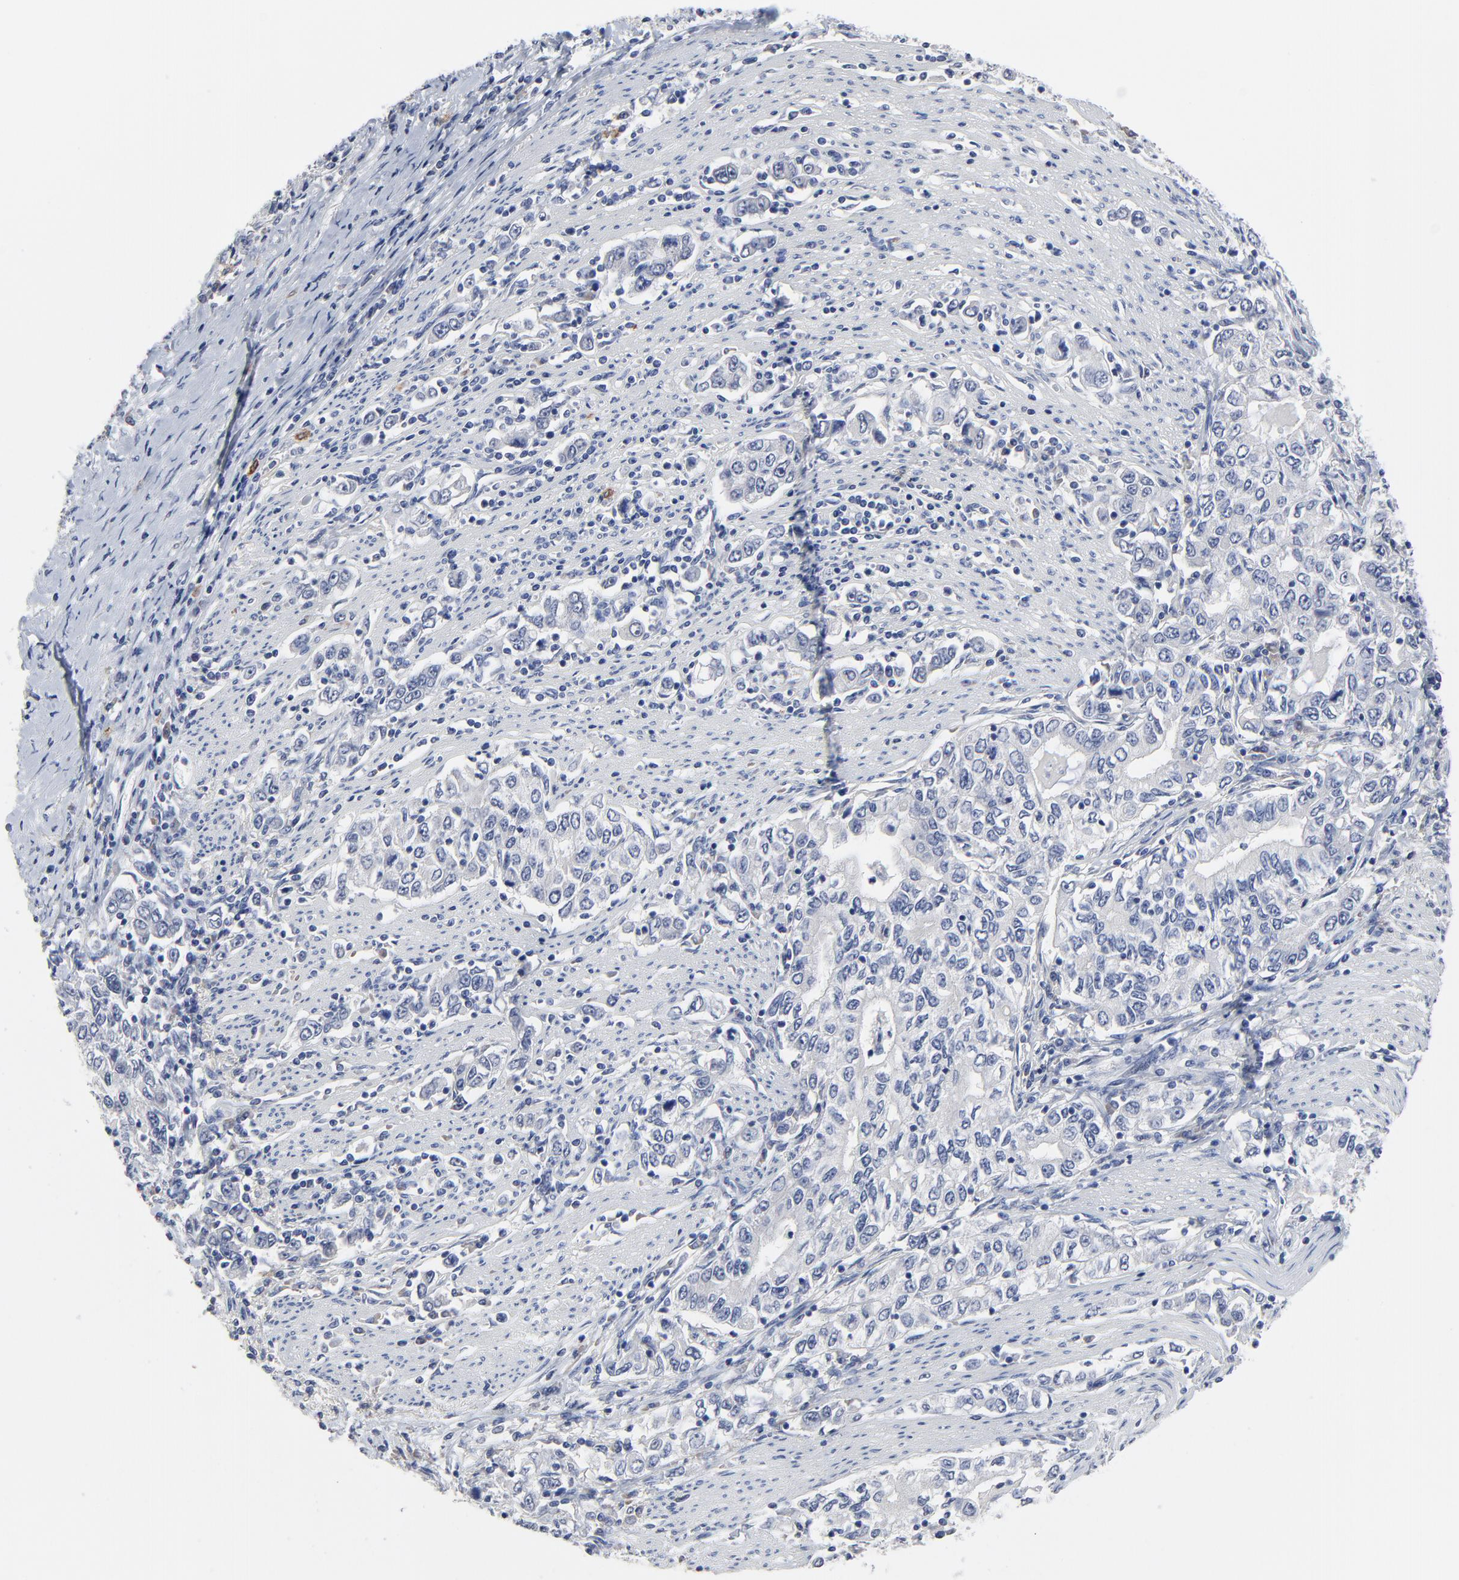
{"staining": {"intensity": "negative", "quantity": "none", "location": "none"}, "tissue": "stomach cancer", "cell_type": "Tumor cells", "image_type": "cancer", "snomed": [{"axis": "morphology", "description": "Adenocarcinoma, NOS"}, {"axis": "topography", "description": "Stomach, lower"}], "caption": "Tumor cells show no significant protein staining in adenocarcinoma (stomach). (DAB immunohistochemistry, high magnification).", "gene": "FBXL5", "patient": {"sex": "female", "age": 72}}